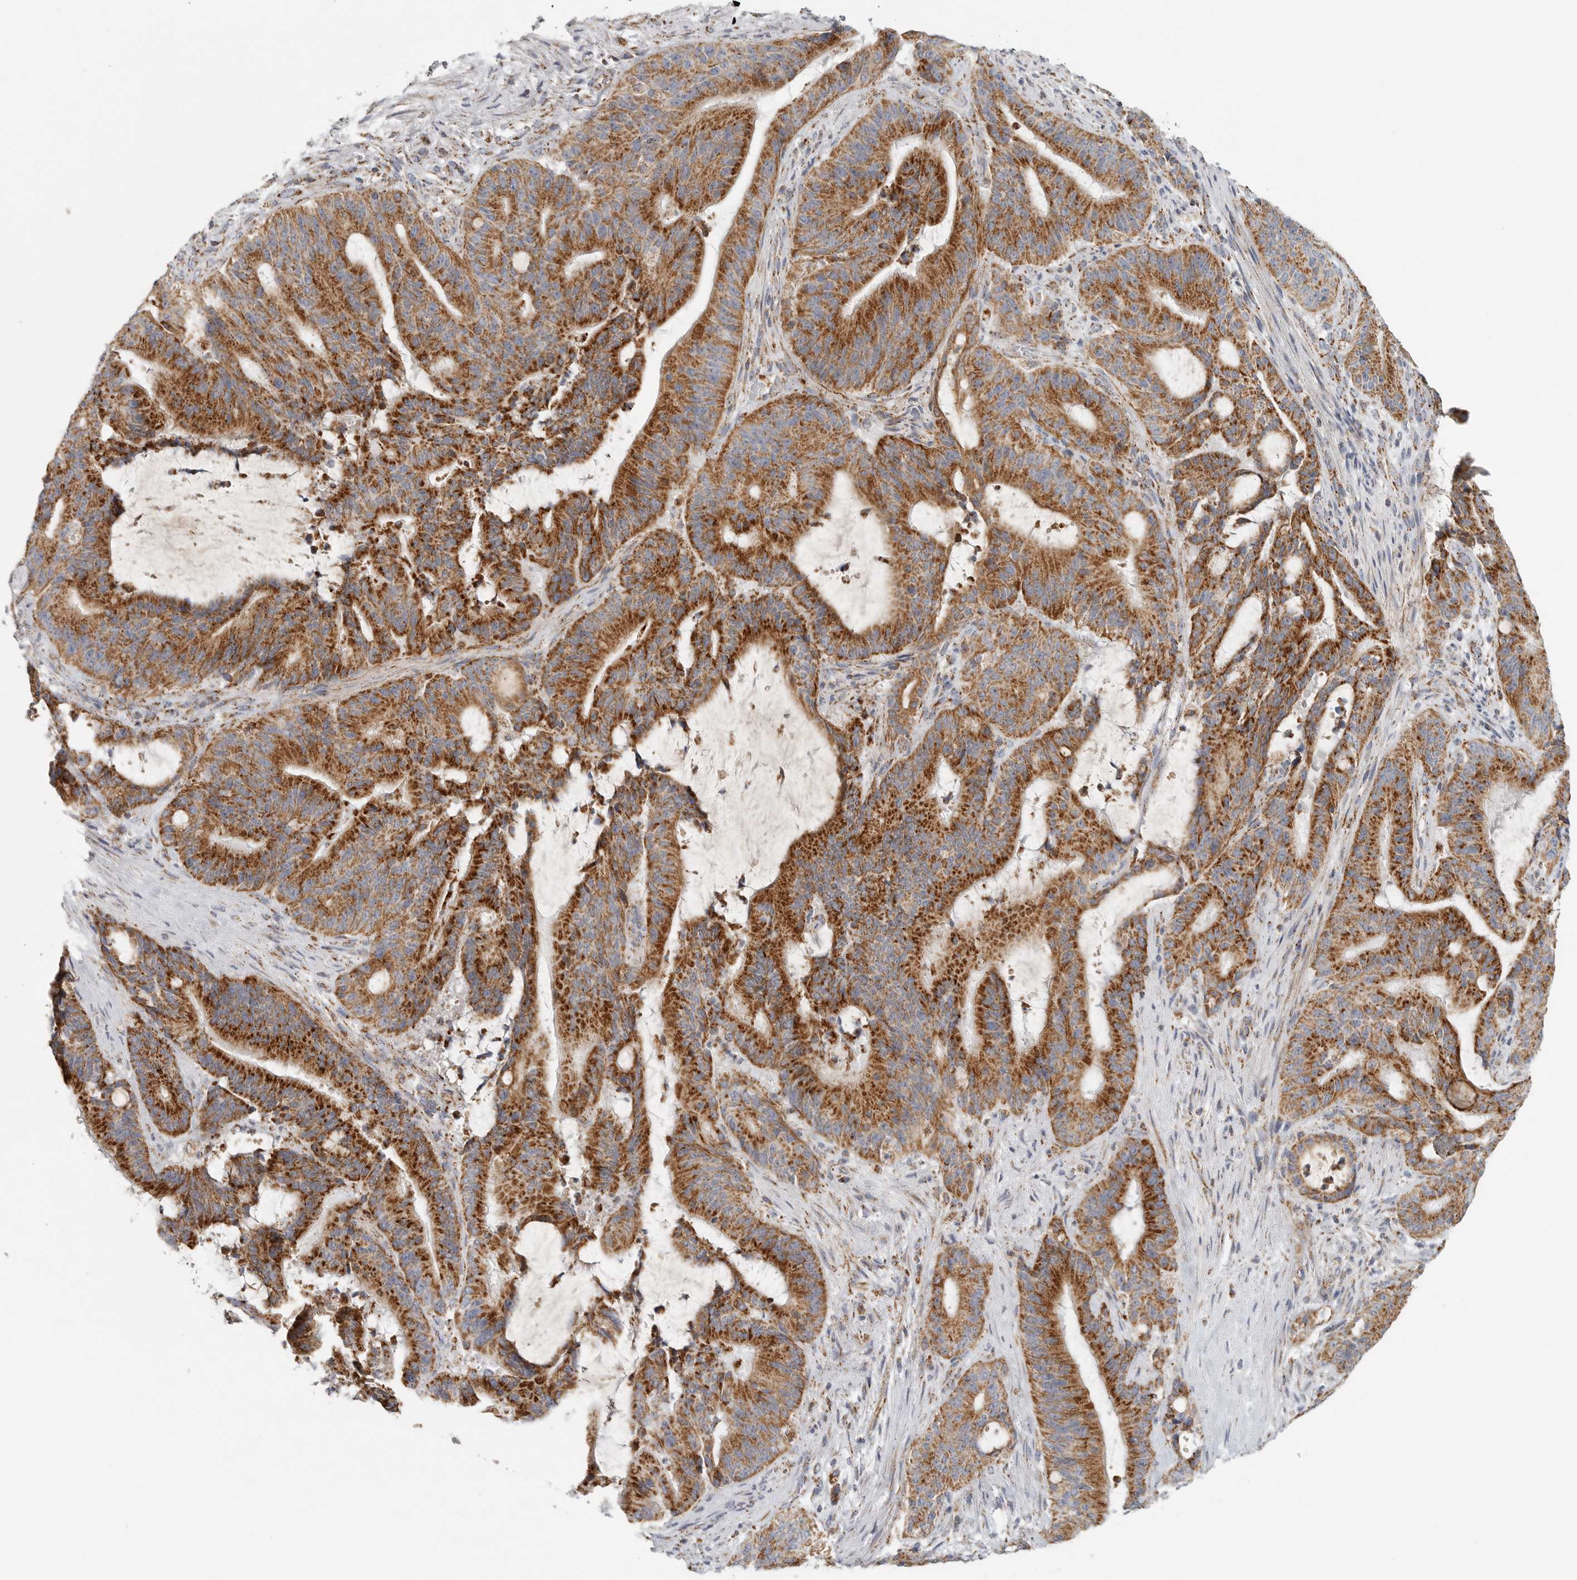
{"staining": {"intensity": "strong", "quantity": ">75%", "location": "cytoplasmic/membranous"}, "tissue": "liver cancer", "cell_type": "Tumor cells", "image_type": "cancer", "snomed": [{"axis": "morphology", "description": "Normal tissue, NOS"}, {"axis": "morphology", "description": "Cholangiocarcinoma"}, {"axis": "topography", "description": "Liver"}, {"axis": "topography", "description": "Peripheral nerve tissue"}], "caption": "Protein expression analysis of liver cancer displays strong cytoplasmic/membranous staining in about >75% of tumor cells.", "gene": "SLC25A26", "patient": {"sex": "female", "age": 73}}